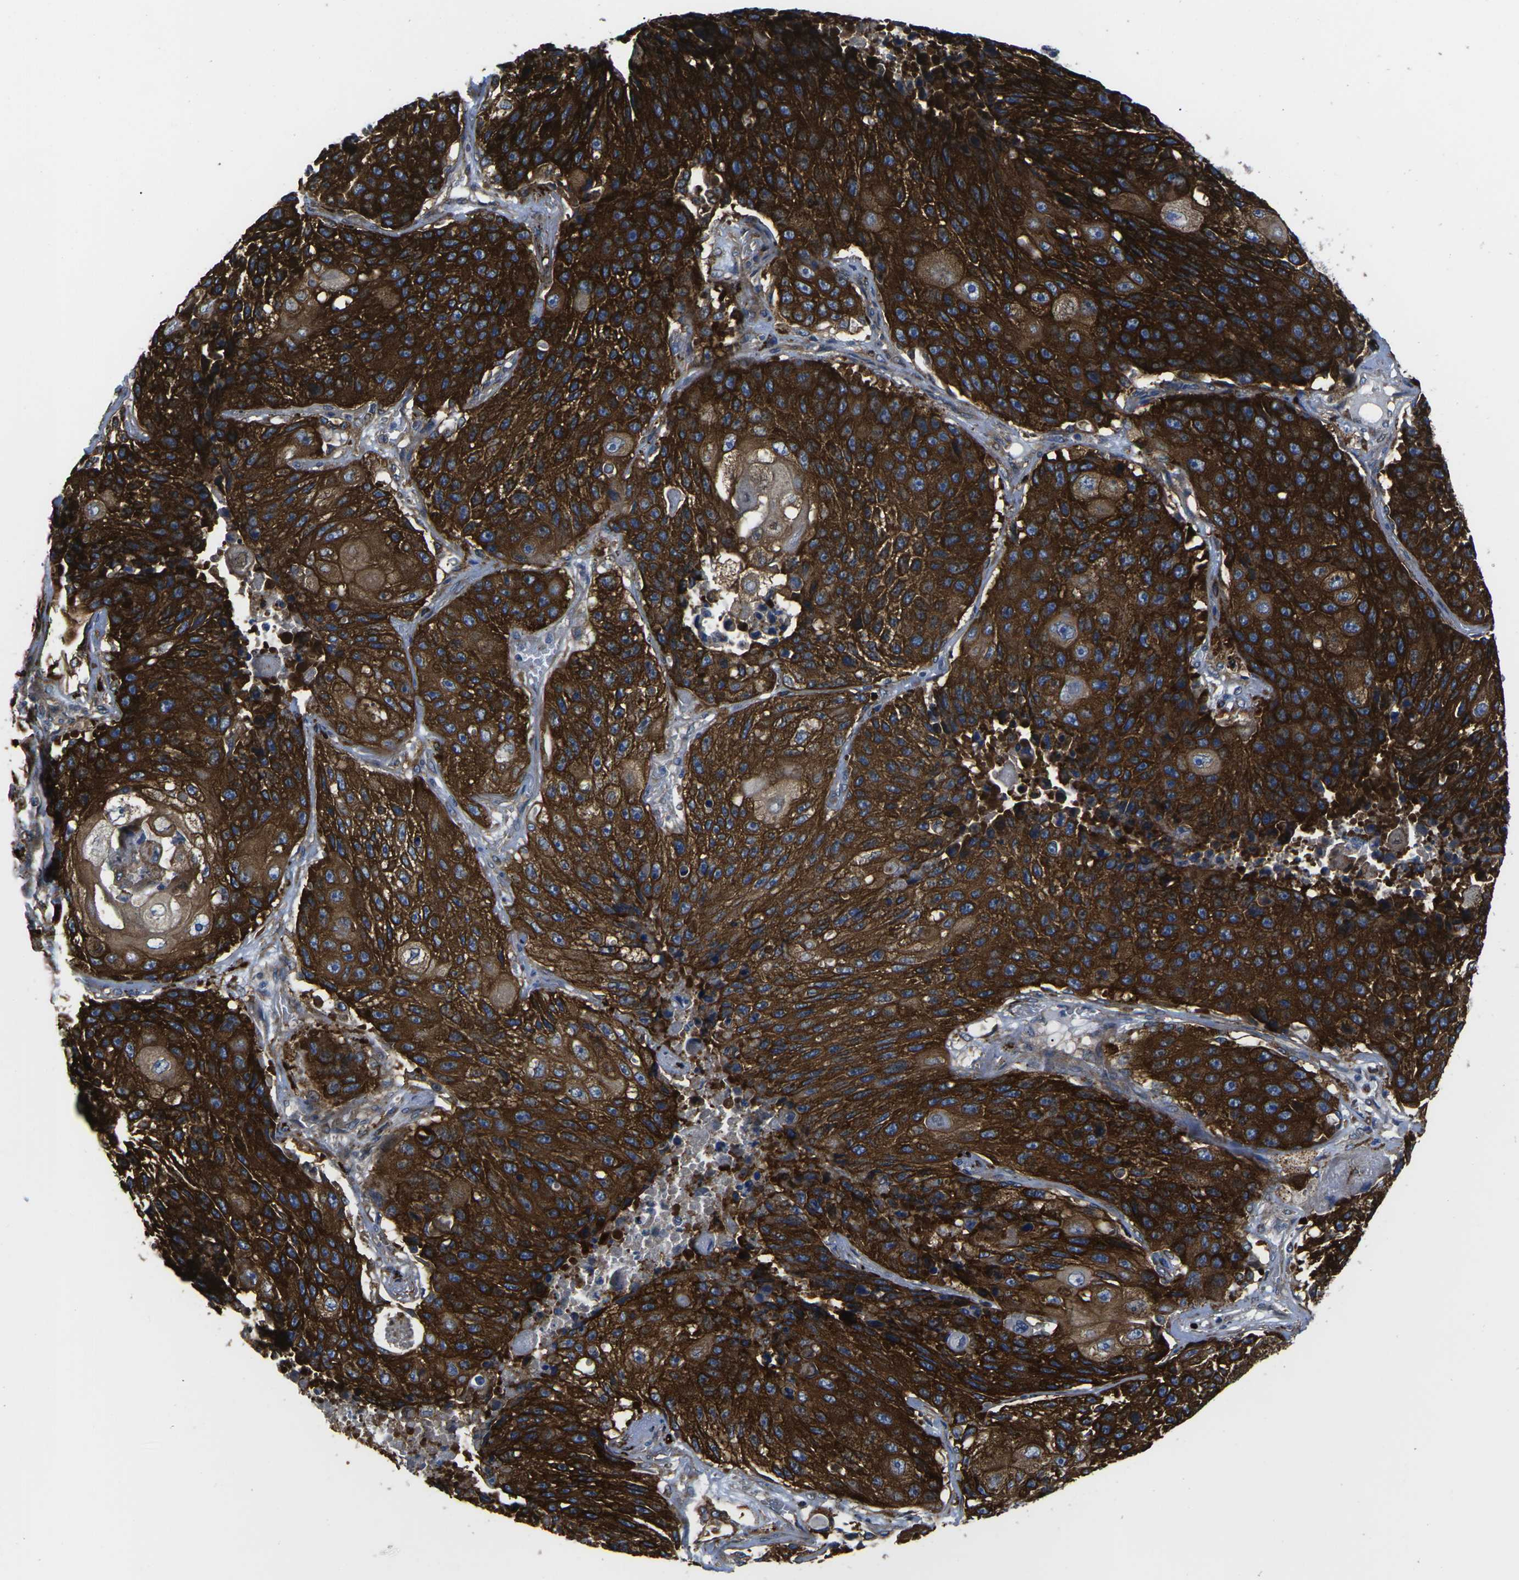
{"staining": {"intensity": "strong", "quantity": ">75%", "location": "cytoplasmic/membranous"}, "tissue": "lung cancer", "cell_type": "Tumor cells", "image_type": "cancer", "snomed": [{"axis": "morphology", "description": "Squamous cell carcinoma, NOS"}, {"axis": "topography", "description": "Lung"}], "caption": "There is high levels of strong cytoplasmic/membranous expression in tumor cells of squamous cell carcinoma (lung), as demonstrated by immunohistochemical staining (brown color).", "gene": "DLG1", "patient": {"sex": "male", "age": 61}}